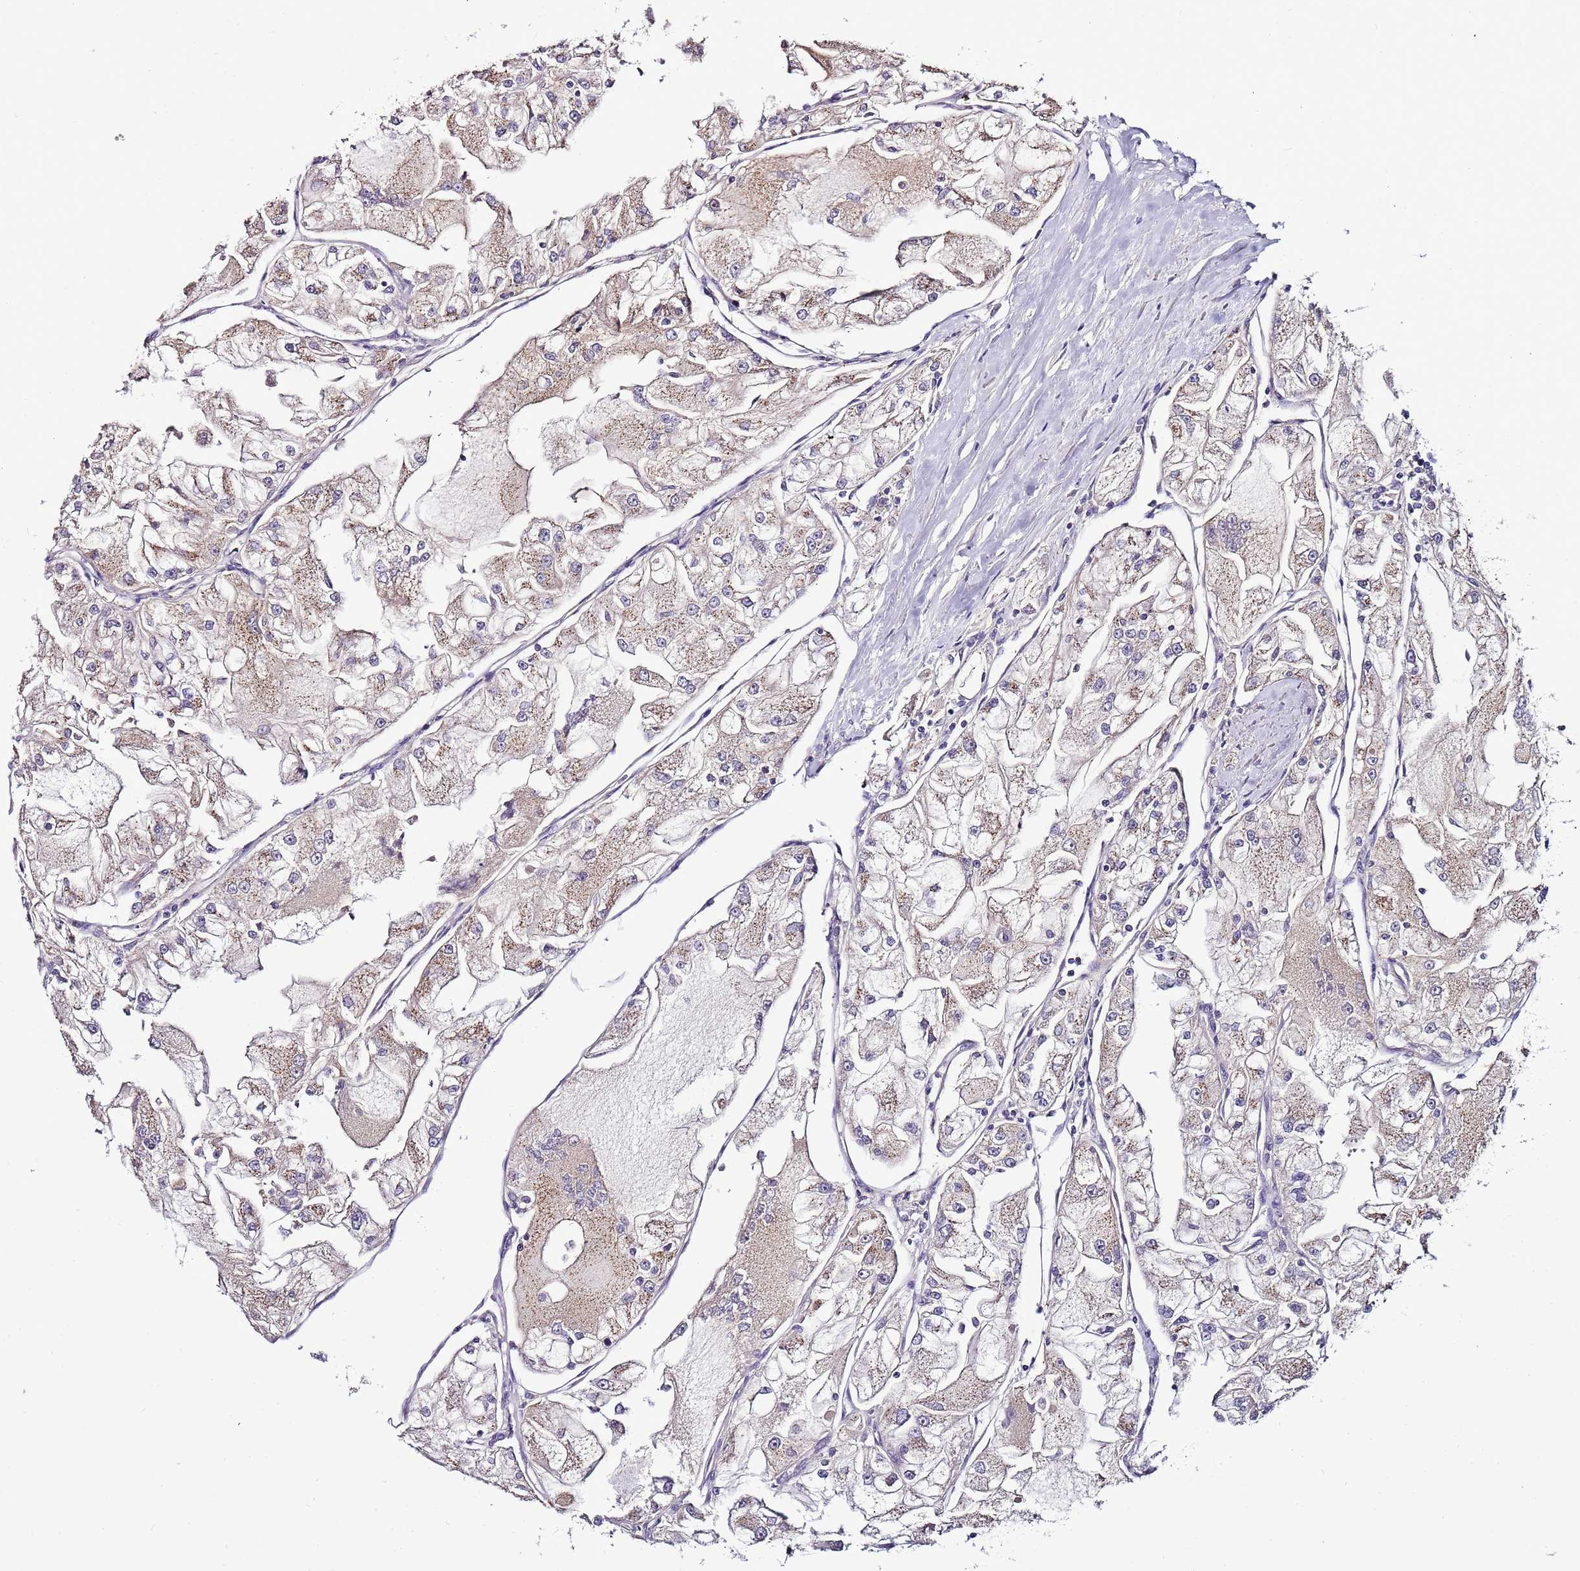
{"staining": {"intensity": "weak", "quantity": ">75%", "location": "cytoplasmic/membranous"}, "tissue": "renal cancer", "cell_type": "Tumor cells", "image_type": "cancer", "snomed": [{"axis": "morphology", "description": "Adenocarcinoma, NOS"}, {"axis": "topography", "description": "Kidney"}], "caption": "There is low levels of weak cytoplasmic/membranous staining in tumor cells of renal cancer, as demonstrated by immunohistochemical staining (brown color).", "gene": "FAM20A", "patient": {"sex": "female", "age": 72}}